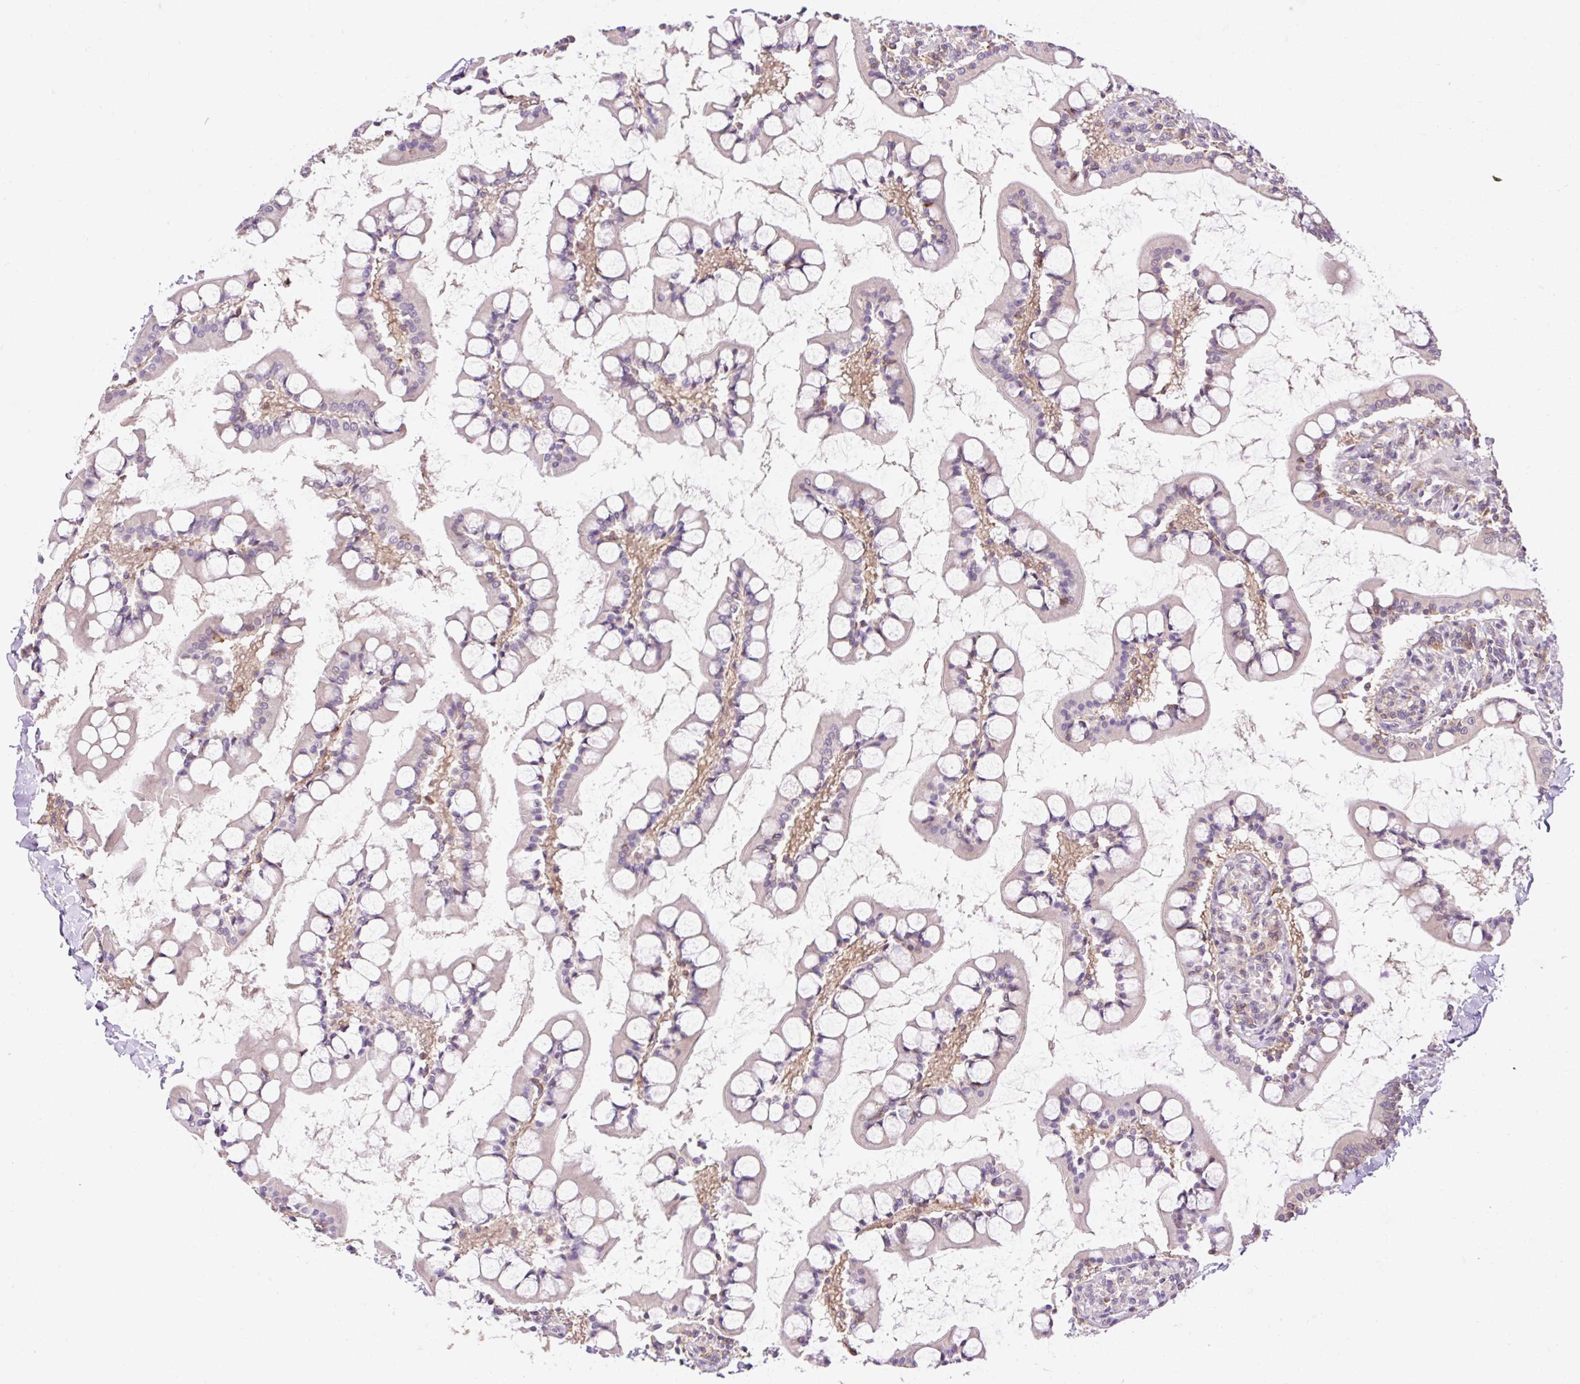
{"staining": {"intensity": "weak", "quantity": "25%-75%", "location": "cytoplasmic/membranous"}, "tissue": "small intestine", "cell_type": "Glandular cells", "image_type": "normal", "snomed": [{"axis": "morphology", "description": "Normal tissue, NOS"}, {"axis": "topography", "description": "Small intestine"}], "caption": "Human small intestine stained with a brown dye exhibits weak cytoplasmic/membranous positive staining in approximately 25%-75% of glandular cells.", "gene": "CARD11", "patient": {"sex": "male", "age": 52}}